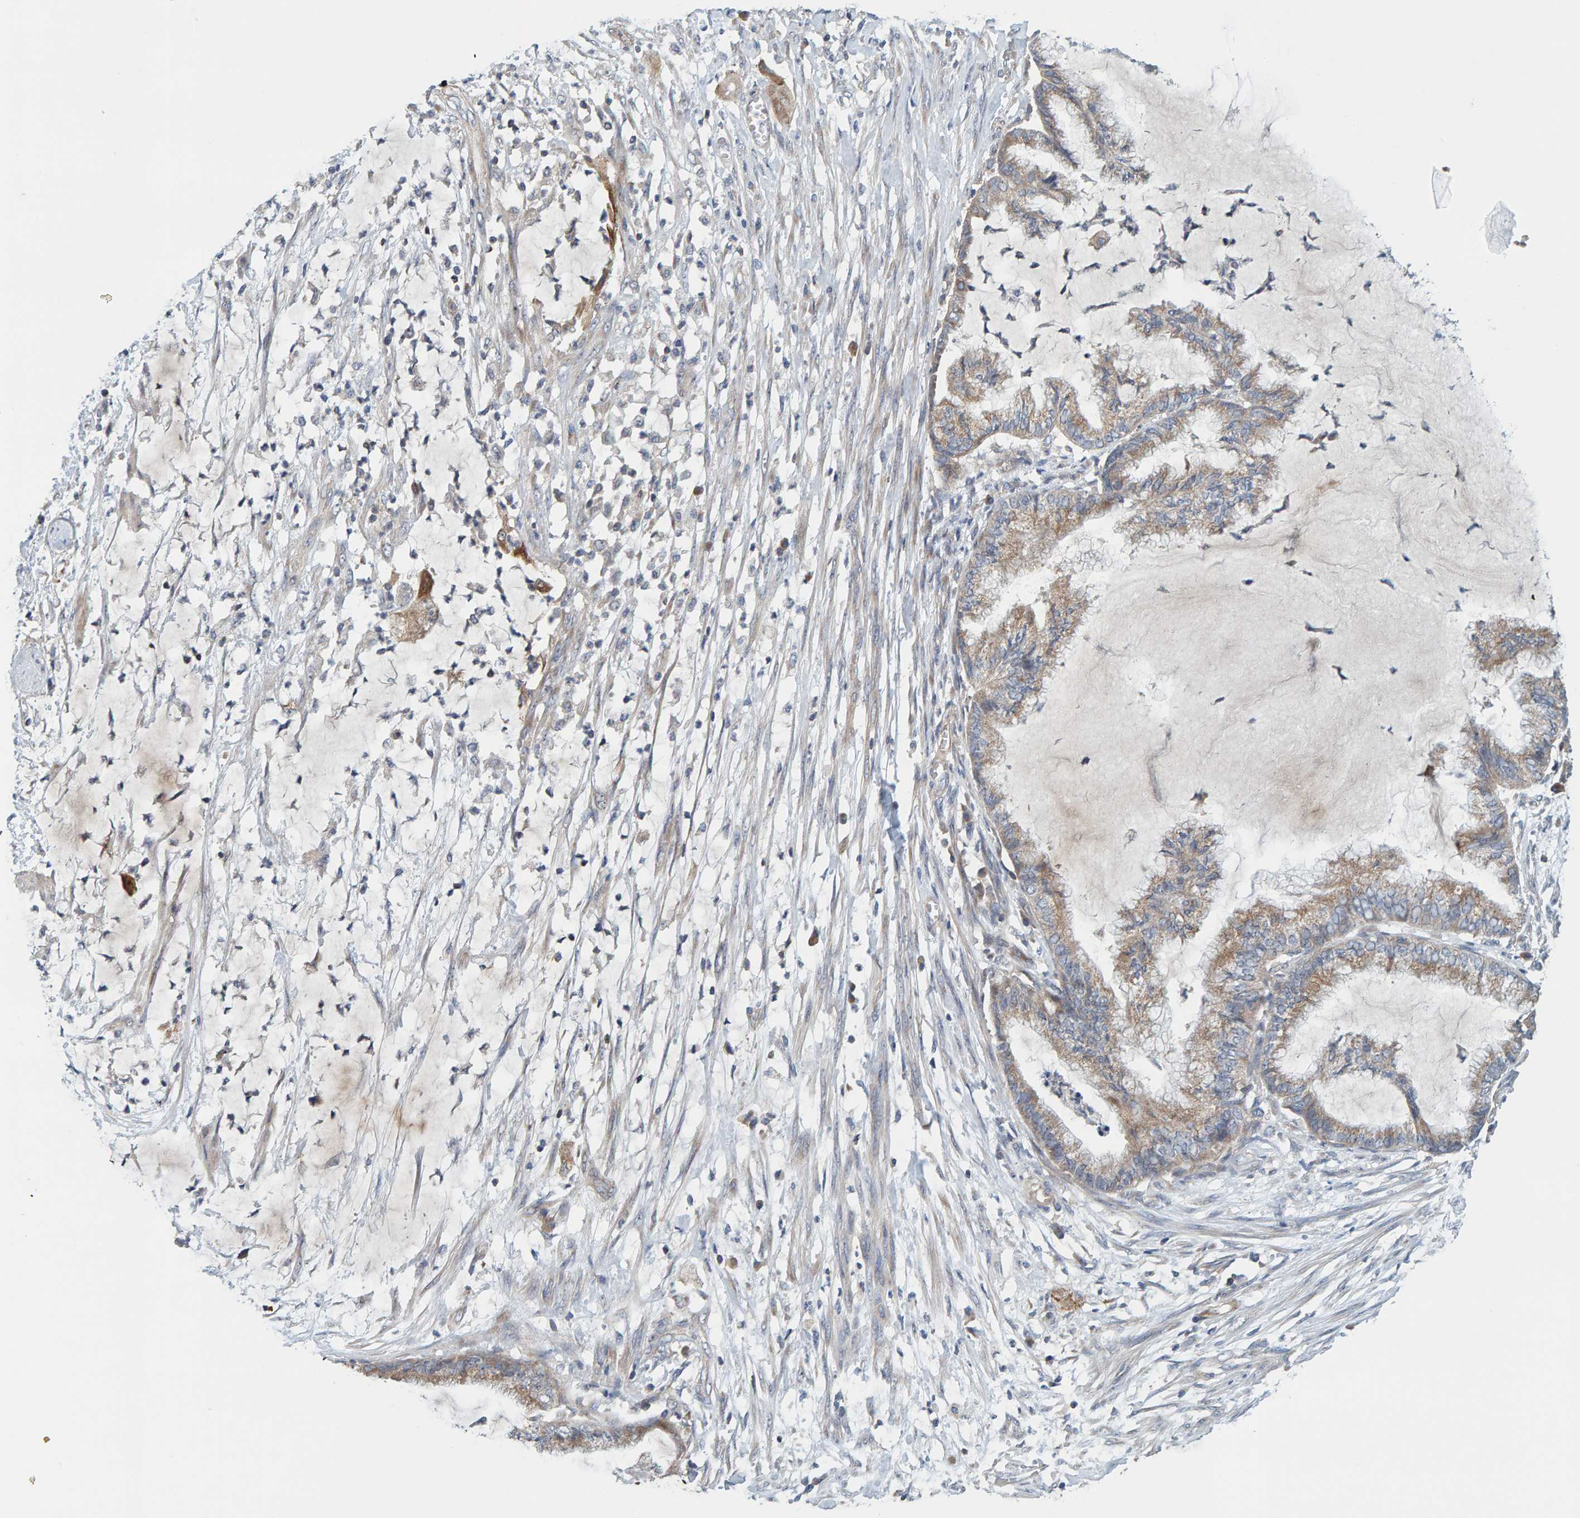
{"staining": {"intensity": "weak", "quantity": ">75%", "location": "cytoplasmic/membranous"}, "tissue": "endometrial cancer", "cell_type": "Tumor cells", "image_type": "cancer", "snomed": [{"axis": "morphology", "description": "Adenocarcinoma, NOS"}, {"axis": "topography", "description": "Endometrium"}], "caption": "Brown immunohistochemical staining in endometrial adenocarcinoma demonstrates weak cytoplasmic/membranous staining in about >75% of tumor cells.", "gene": "CCM2", "patient": {"sex": "female", "age": 86}}